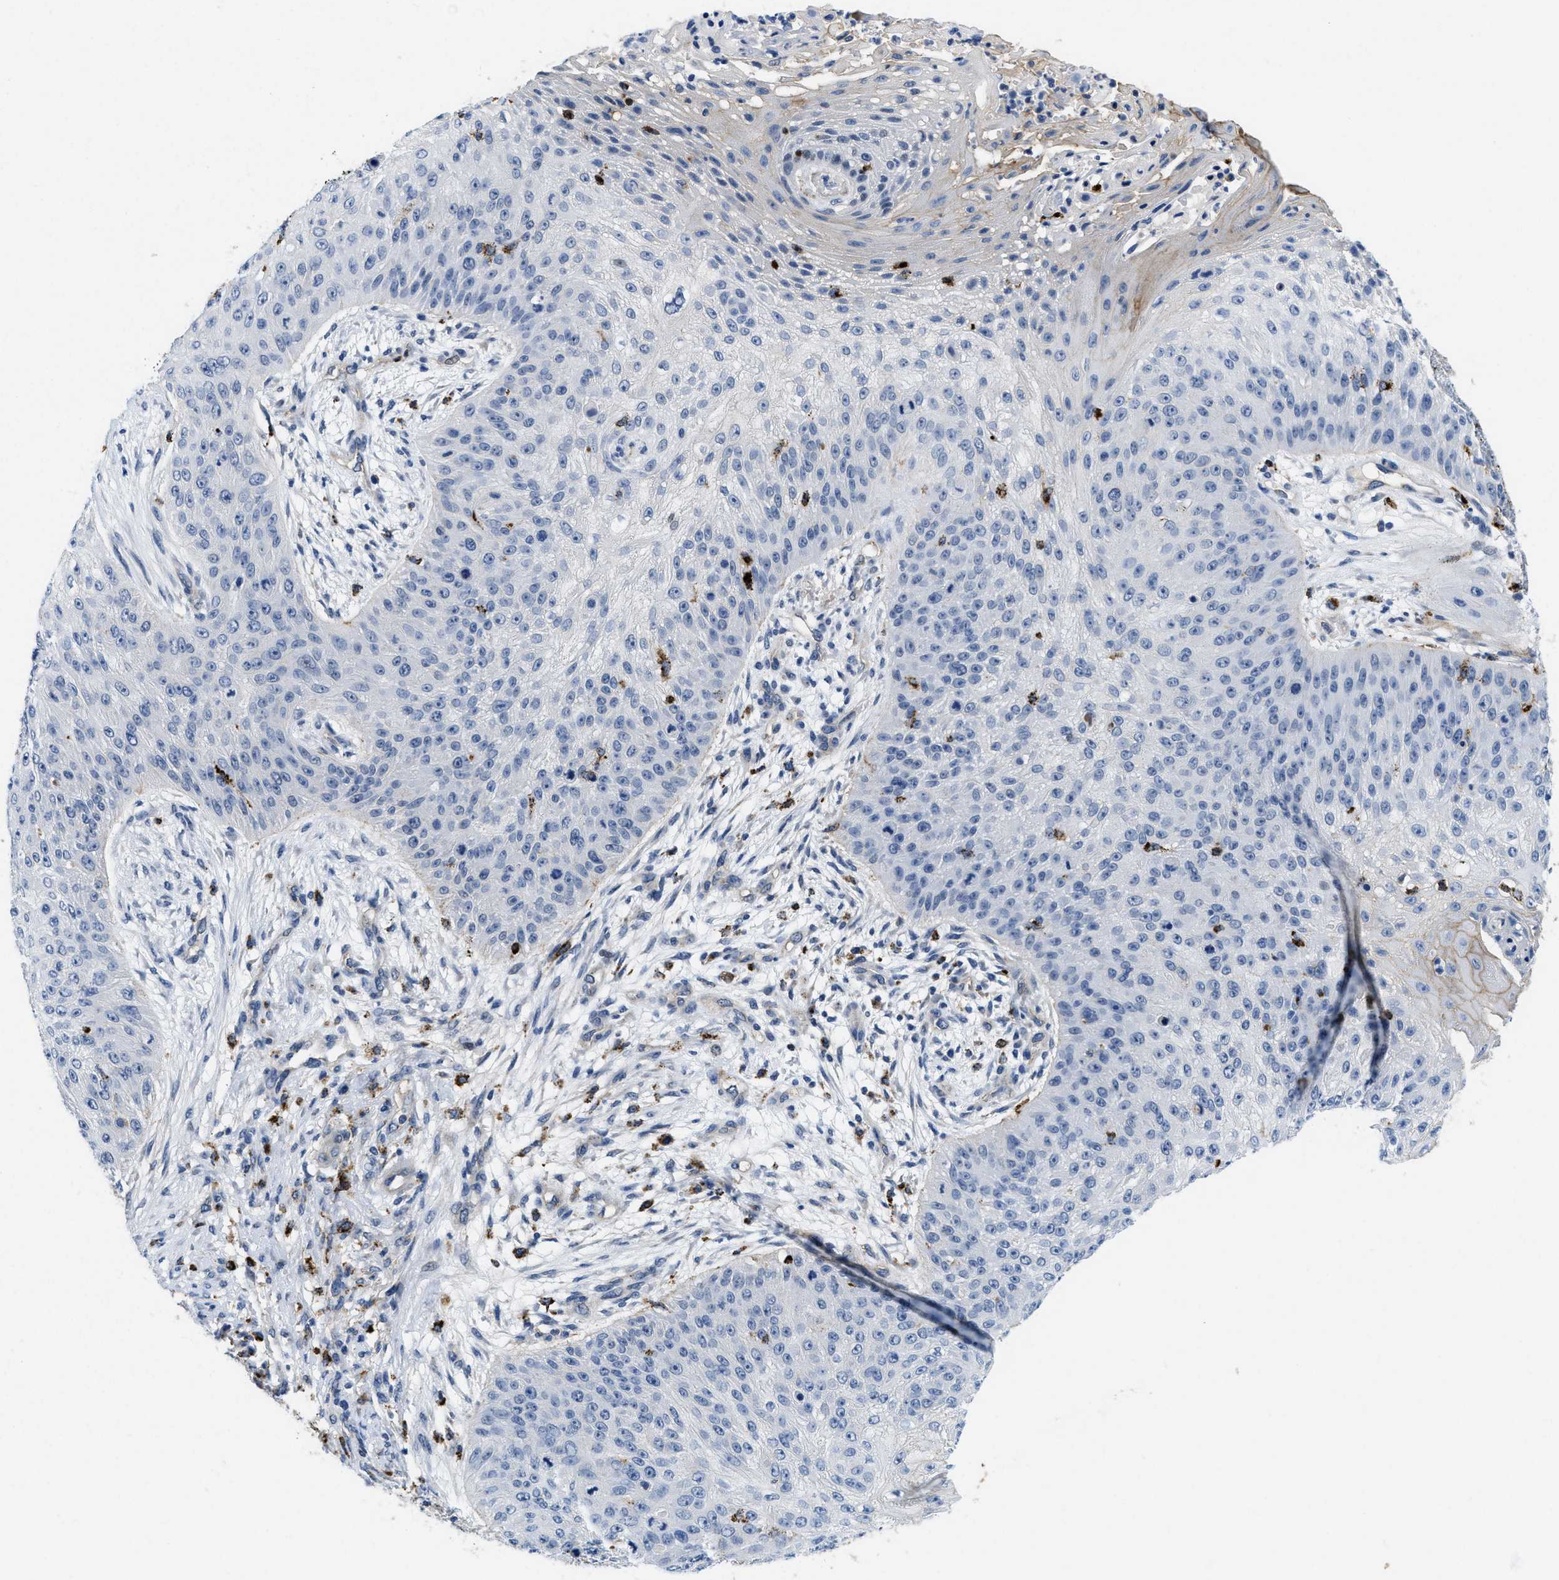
{"staining": {"intensity": "negative", "quantity": "none", "location": "none"}, "tissue": "skin cancer", "cell_type": "Tumor cells", "image_type": "cancer", "snomed": [{"axis": "morphology", "description": "Squamous cell carcinoma, NOS"}, {"axis": "topography", "description": "Skin"}], "caption": "Squamous cell carcinoma (skin) stained for a protein using IHC displays no staining tumor cells.", "gene": "BMPR2", "patient": {"sex": "female", "age": 80}}